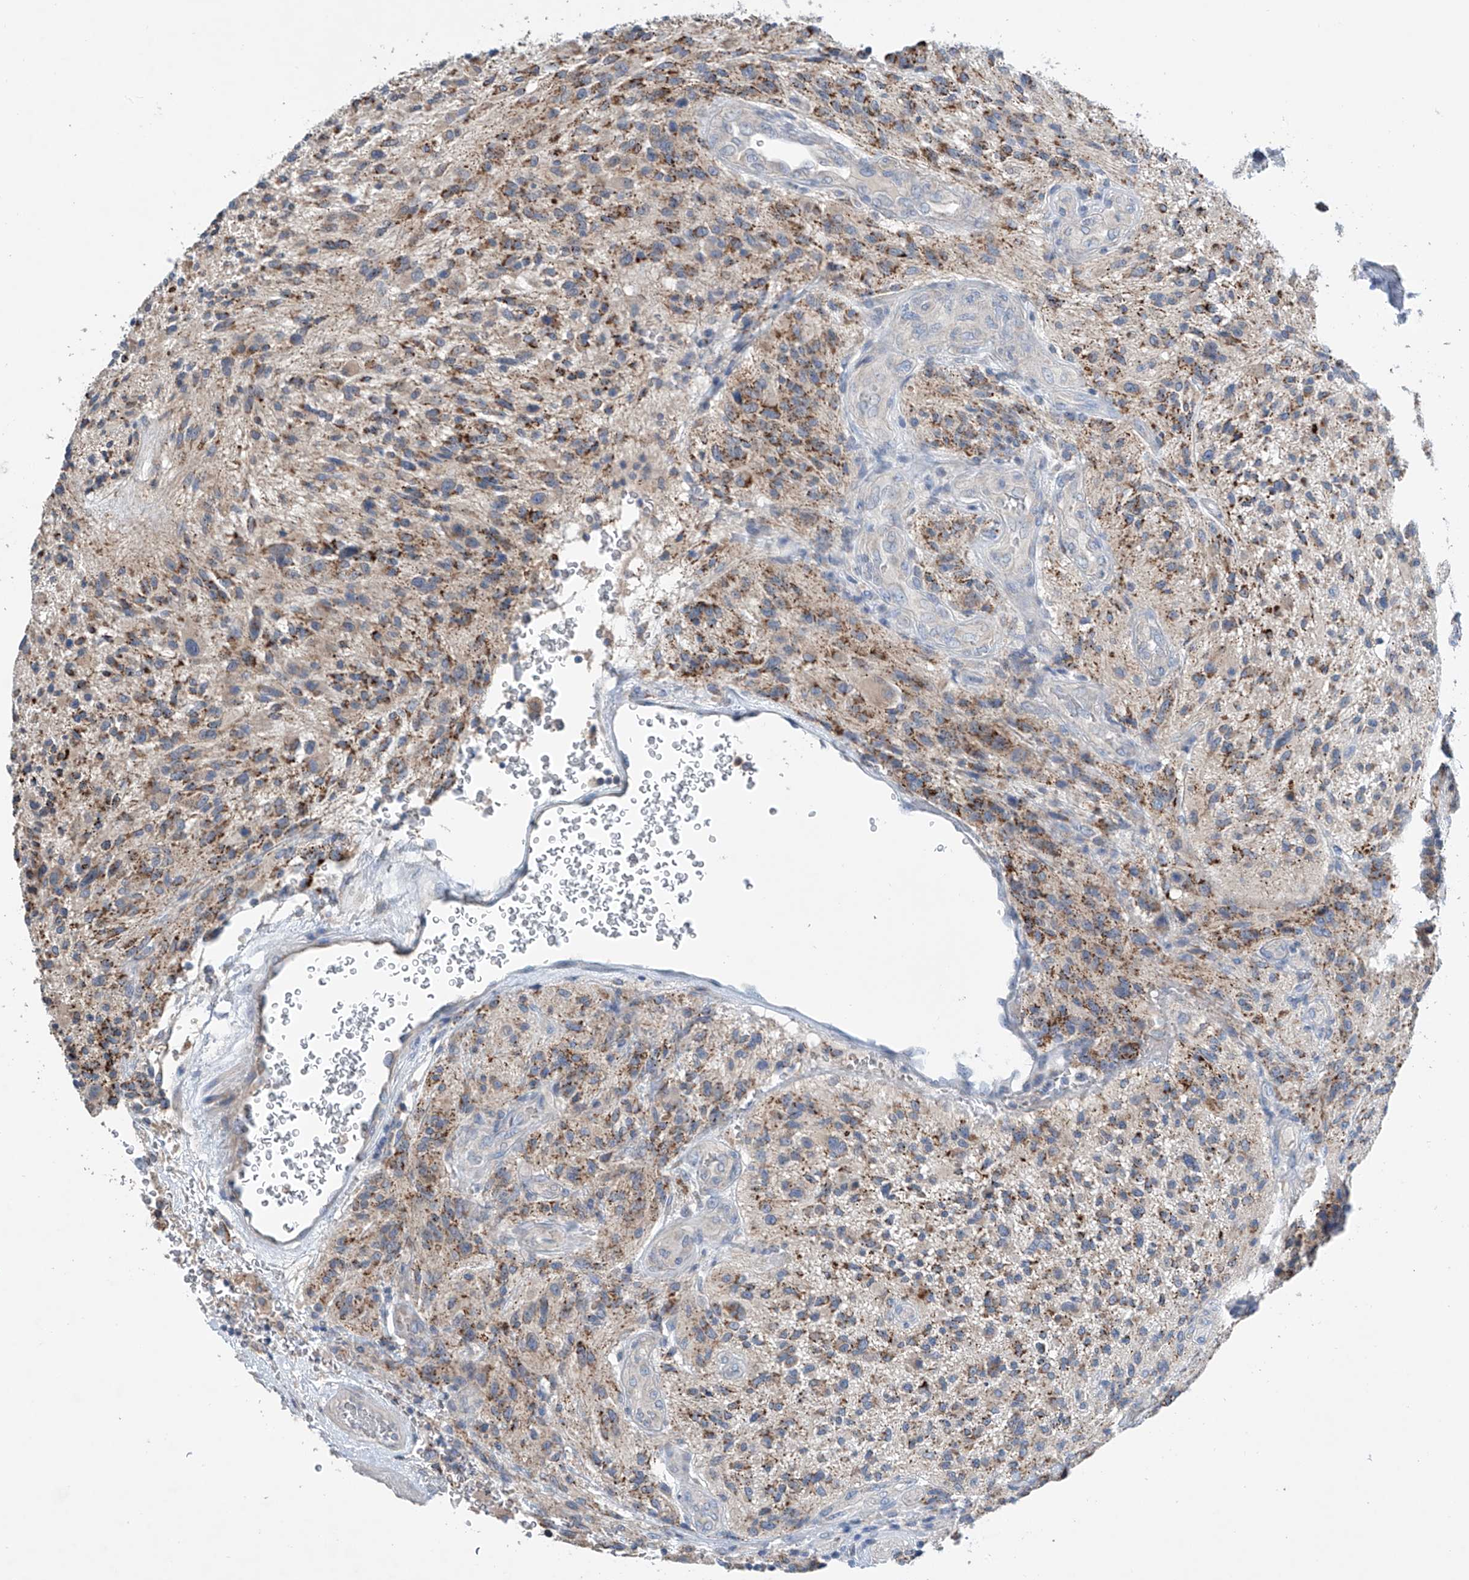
{"staining": {"intensity": "moderate", "quantity": "25%-75%", "location": "cytoplasmic/membranous"}, "tissue": "glioma", "cell_type": "Tumor cells", "image_type": "cancer", "snomed": [{"axis": "morphology", "description": "Glioma, malignant, High grade"}, {"axis": "topography", "description": "Brain"}], "caption": "An IHC photomicrograph of neoplastic tissue is shown. Protein staining in brown highlights moderate cytoplasmic/membranous positivity in glioma within tumor cells.", "gene": "GPC4", "patient": {"sex": "male", "age": 47}}